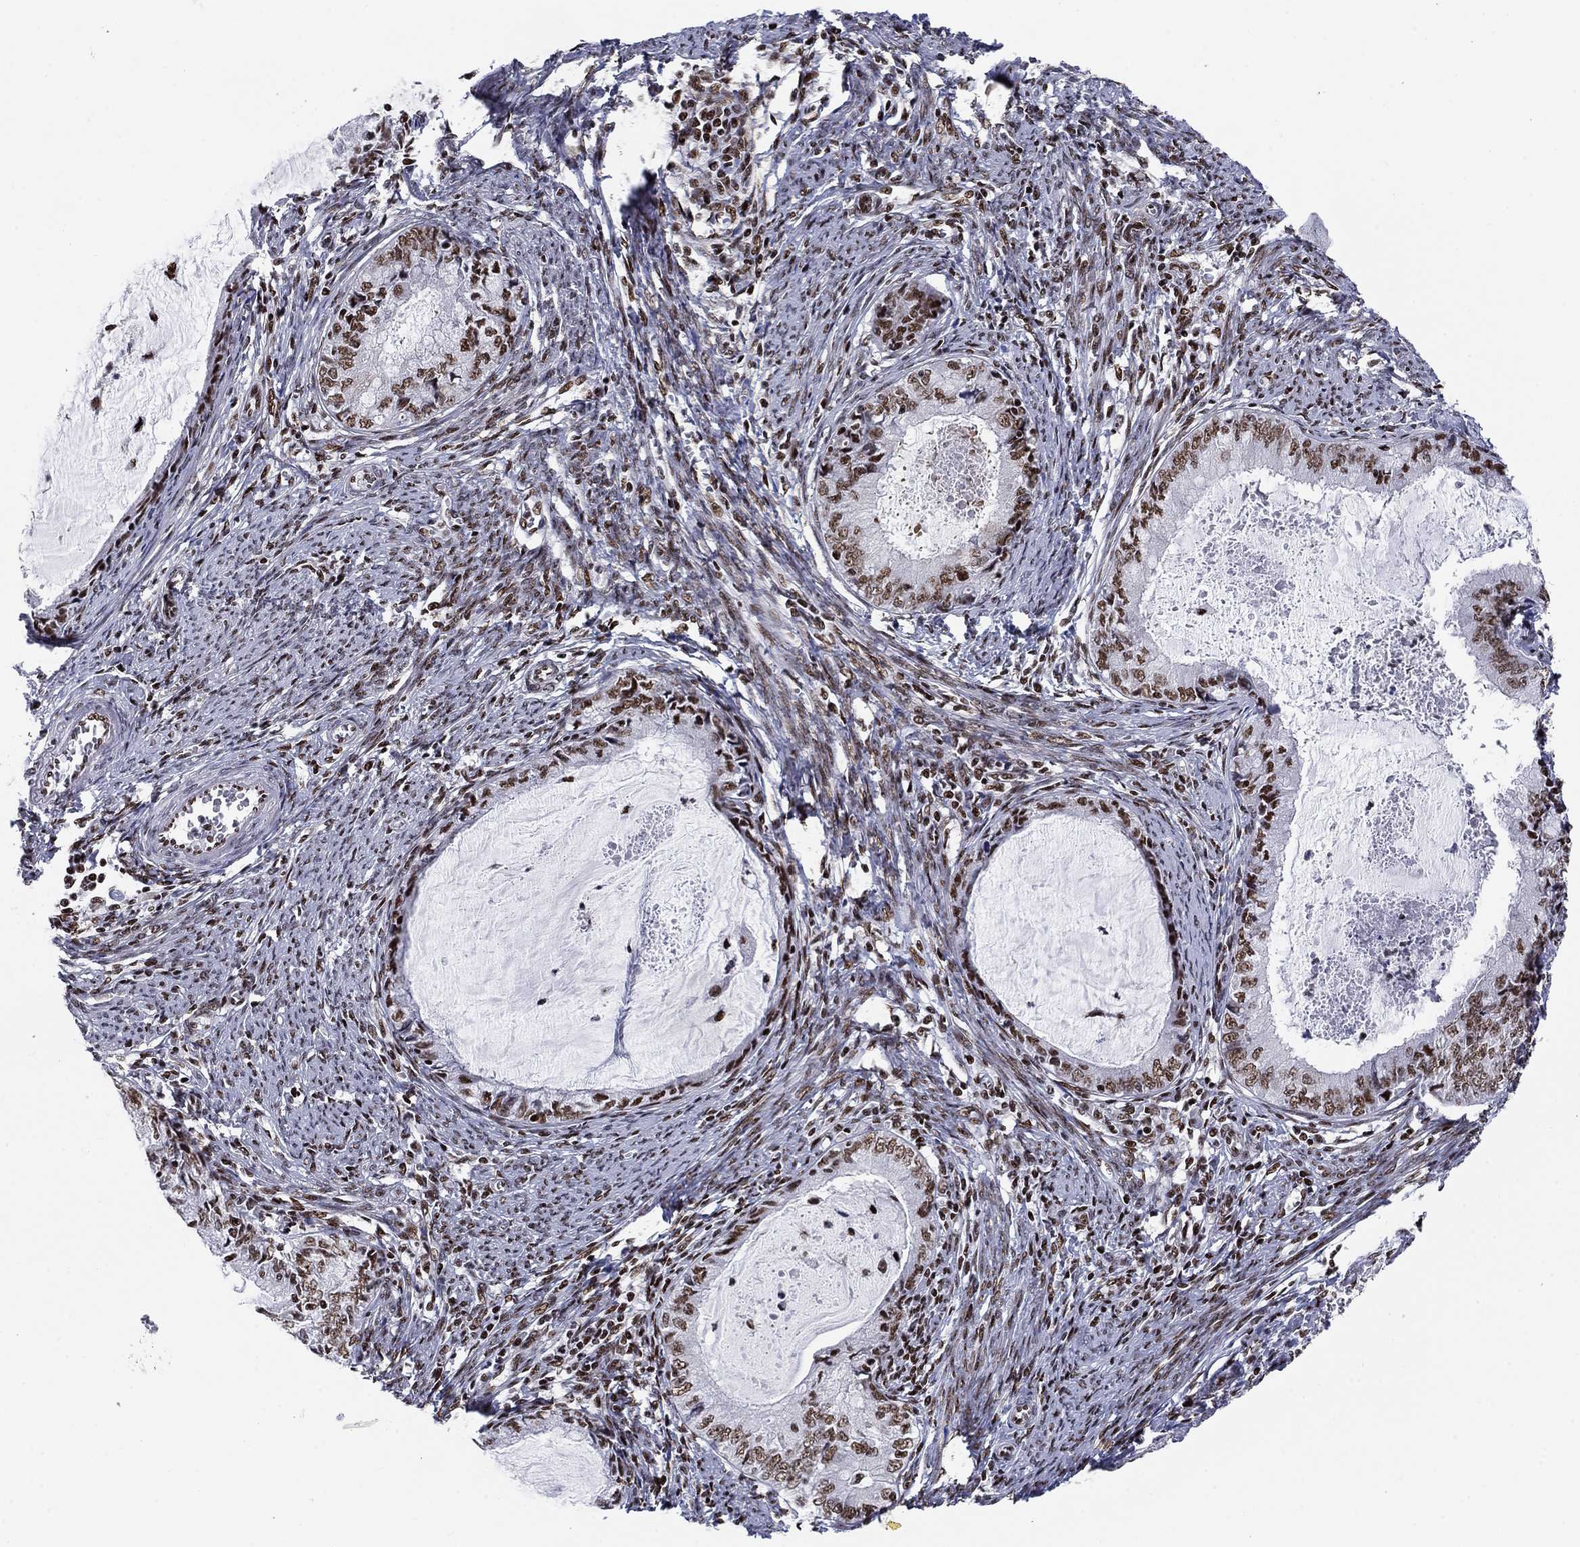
{"staining": {"intensity": "strong", "quantity": "25%-75%", "location": "nuclear"}, "tissue": "endometrial cancer", "cell_type": "Tumor cells", "image_type": "cancer", "snomed": [{"axis": "morphology", "description": "Adenocarcinoma, NOS"}, {"axis": "topography", "description": "Endometrium"}], "caption": "Immunohistochemical staining of endometrial cancer (adenocarcinoma) reveals high levels of strong nuclear protein staining in about 25%-75% of tumor cells.", "gene": "RPRD1B", "patient": {"sex": "female", "age": 57}}